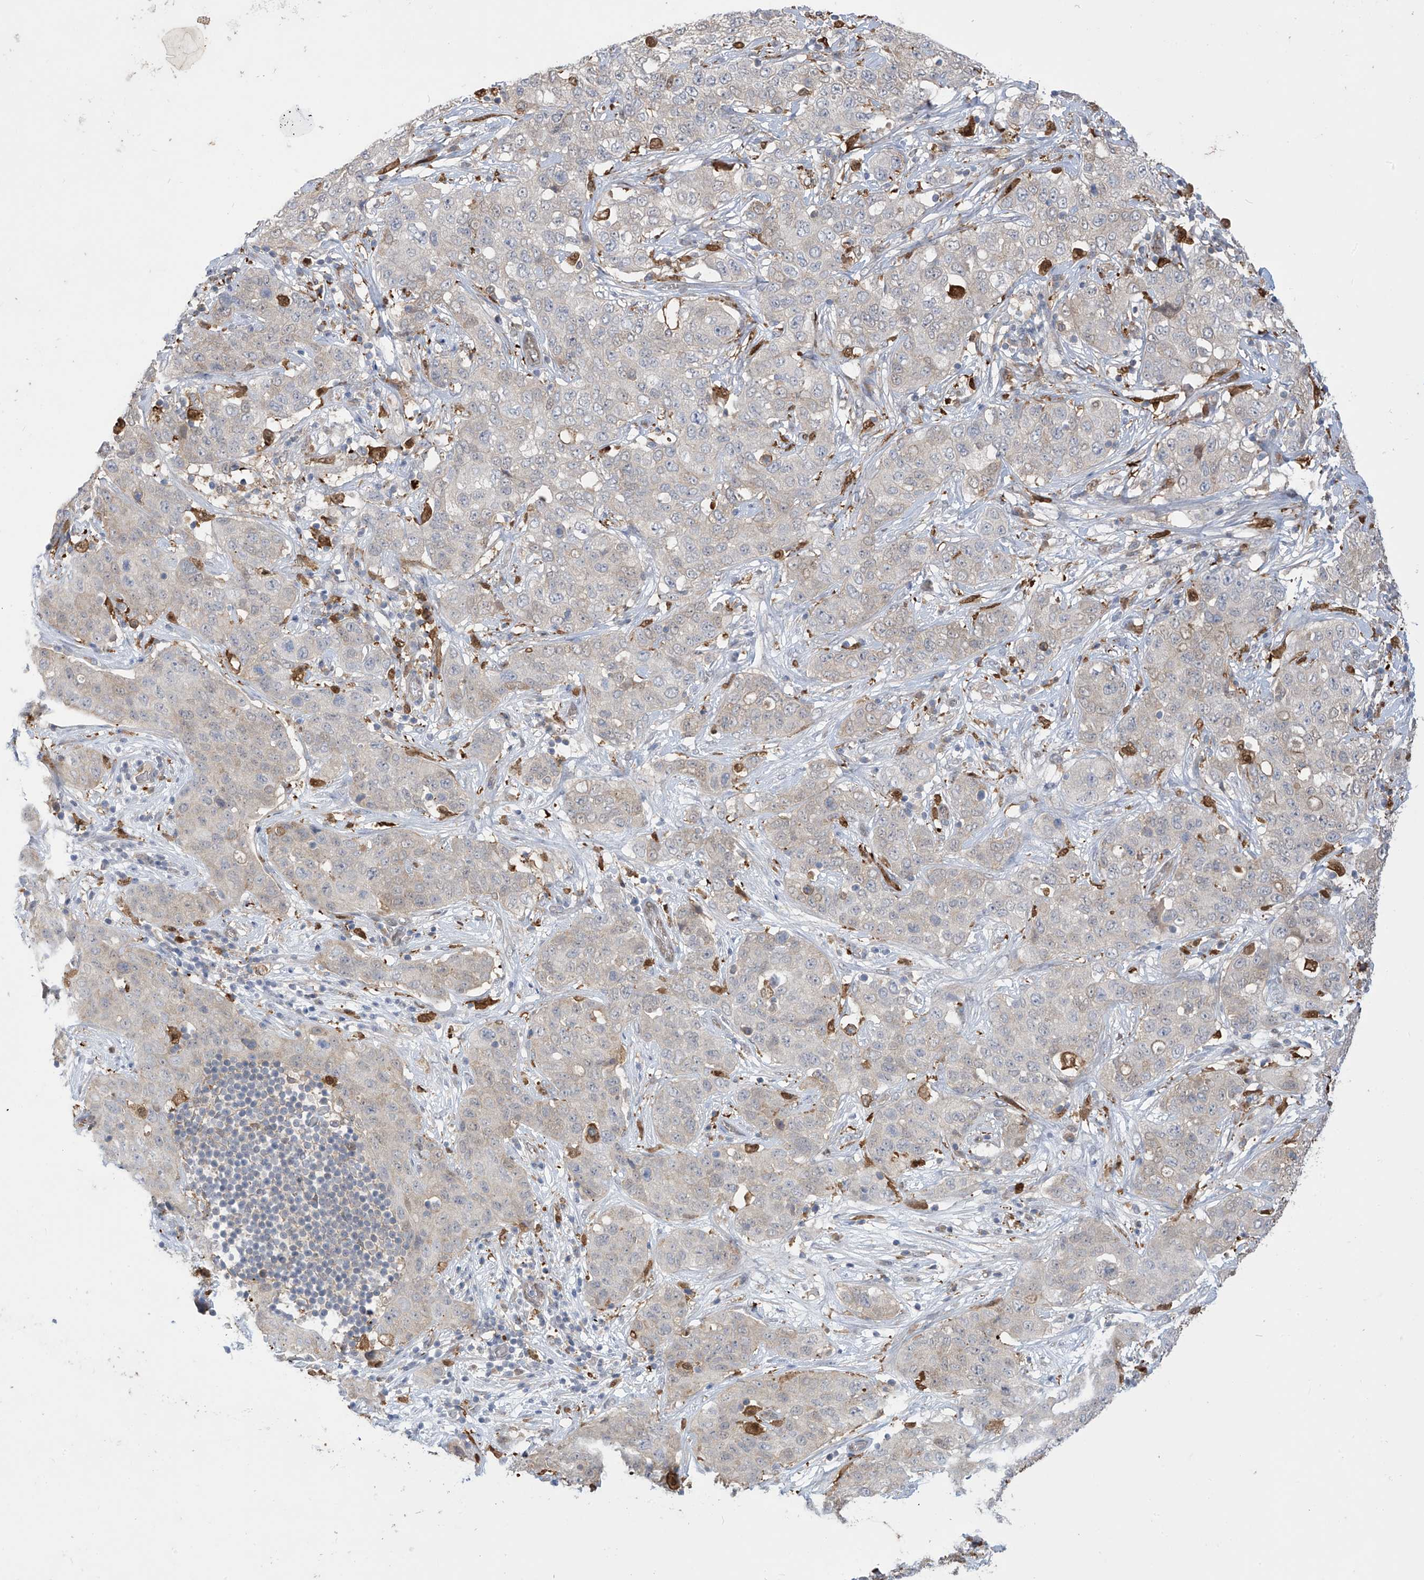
{"staining": {"intensity": "negative", "quantity": "none", "location": "none"}, "tissue": "stomach cancer", "cell_type": "Tumor cells", "image_type": "cancer", "snomed": [{"axis": "morphology", "description": "Normal tissue, NOS"}, {"axis": "morphology", "description": "Adenocarcinoma, NOS"}, {"axis": "topography", "description": "Lymph node"}, {"axis": "topography", "description": "Stomach"}], "caption": "There is no significant positivity in tumor cells of stomach adenocarcinoma.", "gene": "IDH1", "patient": {"sex": "male", "age": 48}}